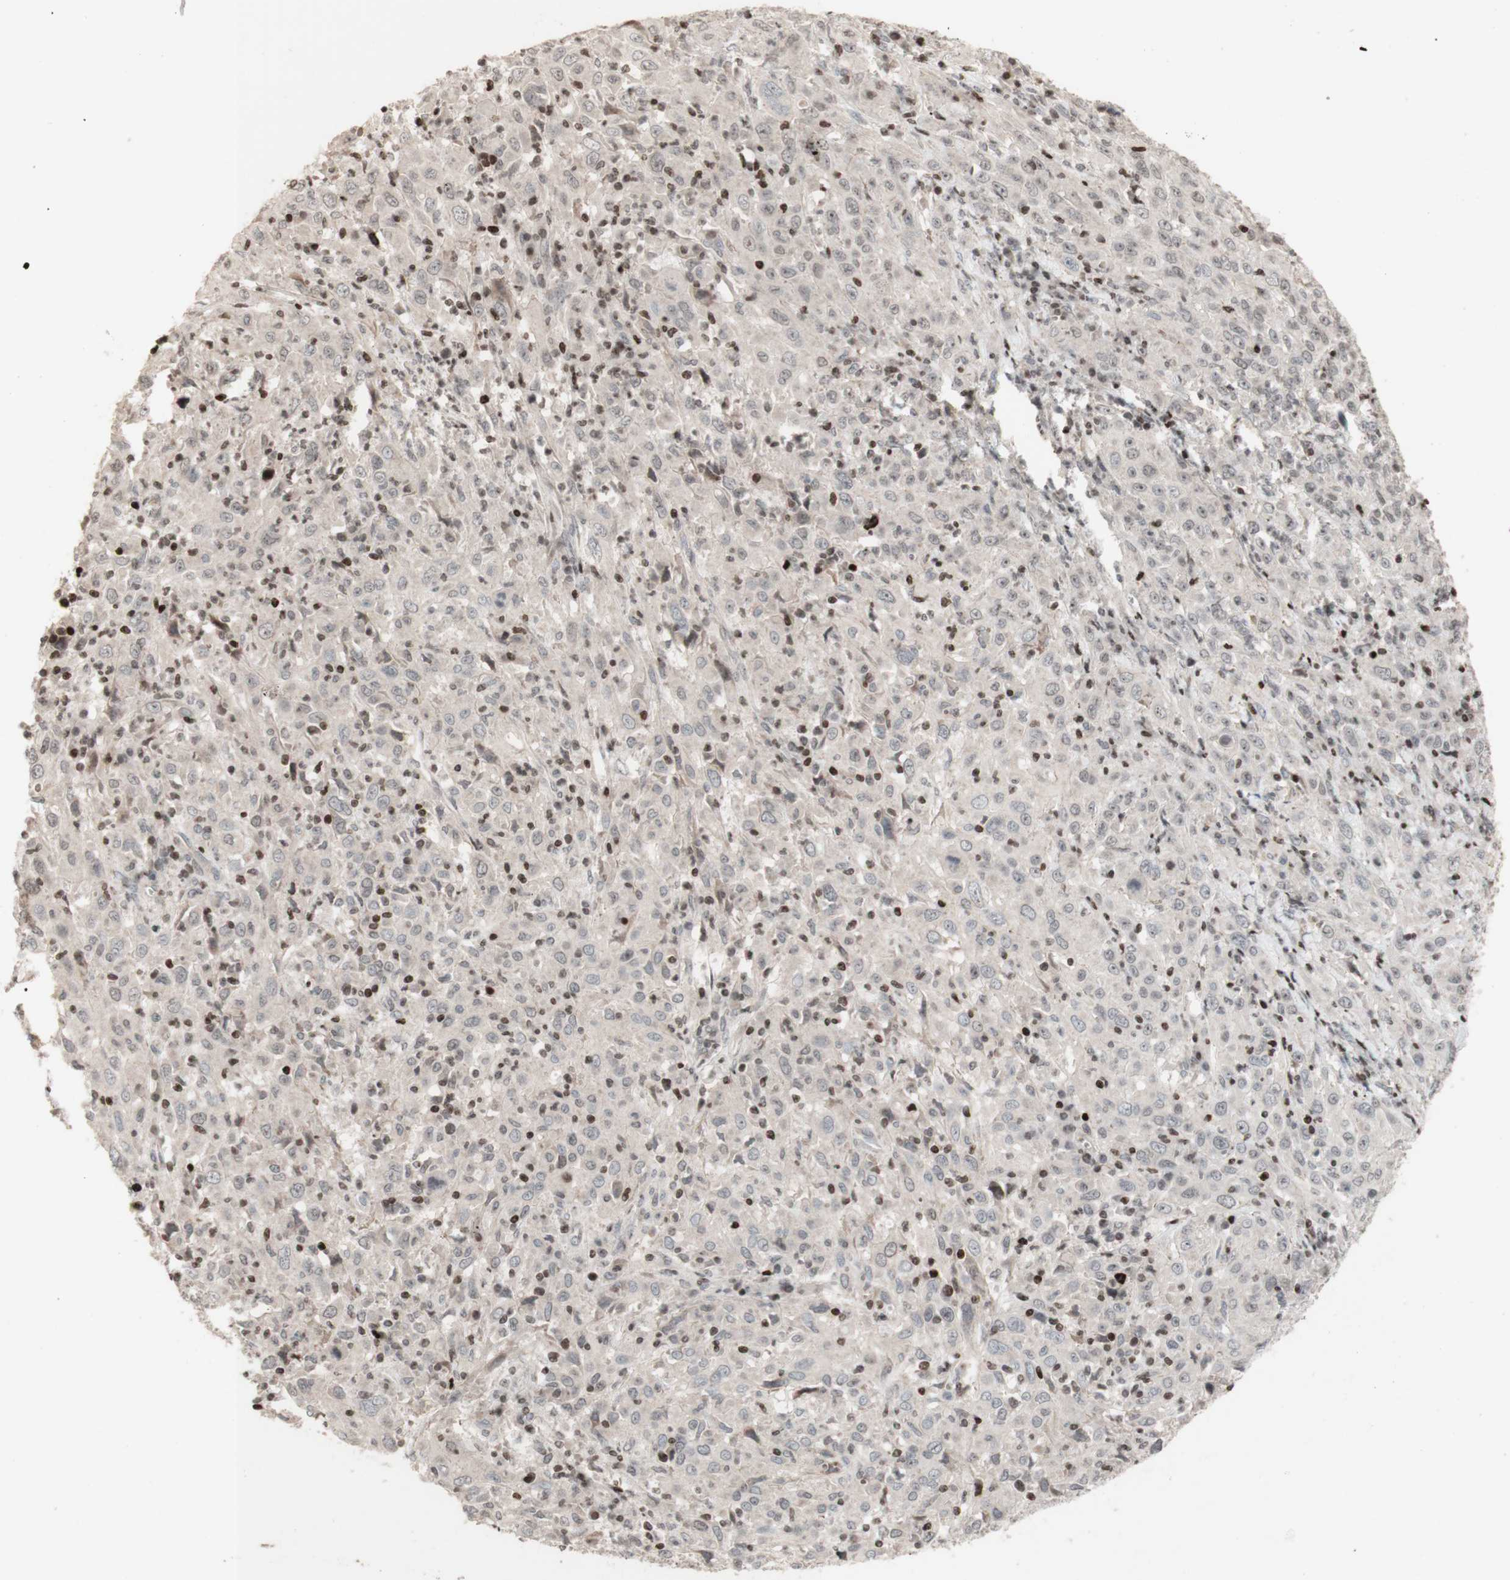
{"staining": {"intensity": "negative", "quantity": "none", "location": "none"}, "tissue": "cervical cancer", "cell_type": "Tumor cells", "image_type": "cancer", "snomed": [{"axis": "morphology", "description": "Squamous cell carcinoma, NOS"}, {"axis": "topography", "description": "Cervix"}], "caption": "The photomicrograph reveals no significant positivity in tumor cells of cervical cancer (squamous cell carcinoma). (DAB (3,3'-diaminobenzidine) IHC, high magnification).", "gene": "POLA1", "patient": {"sex": "female", "age": 46}}